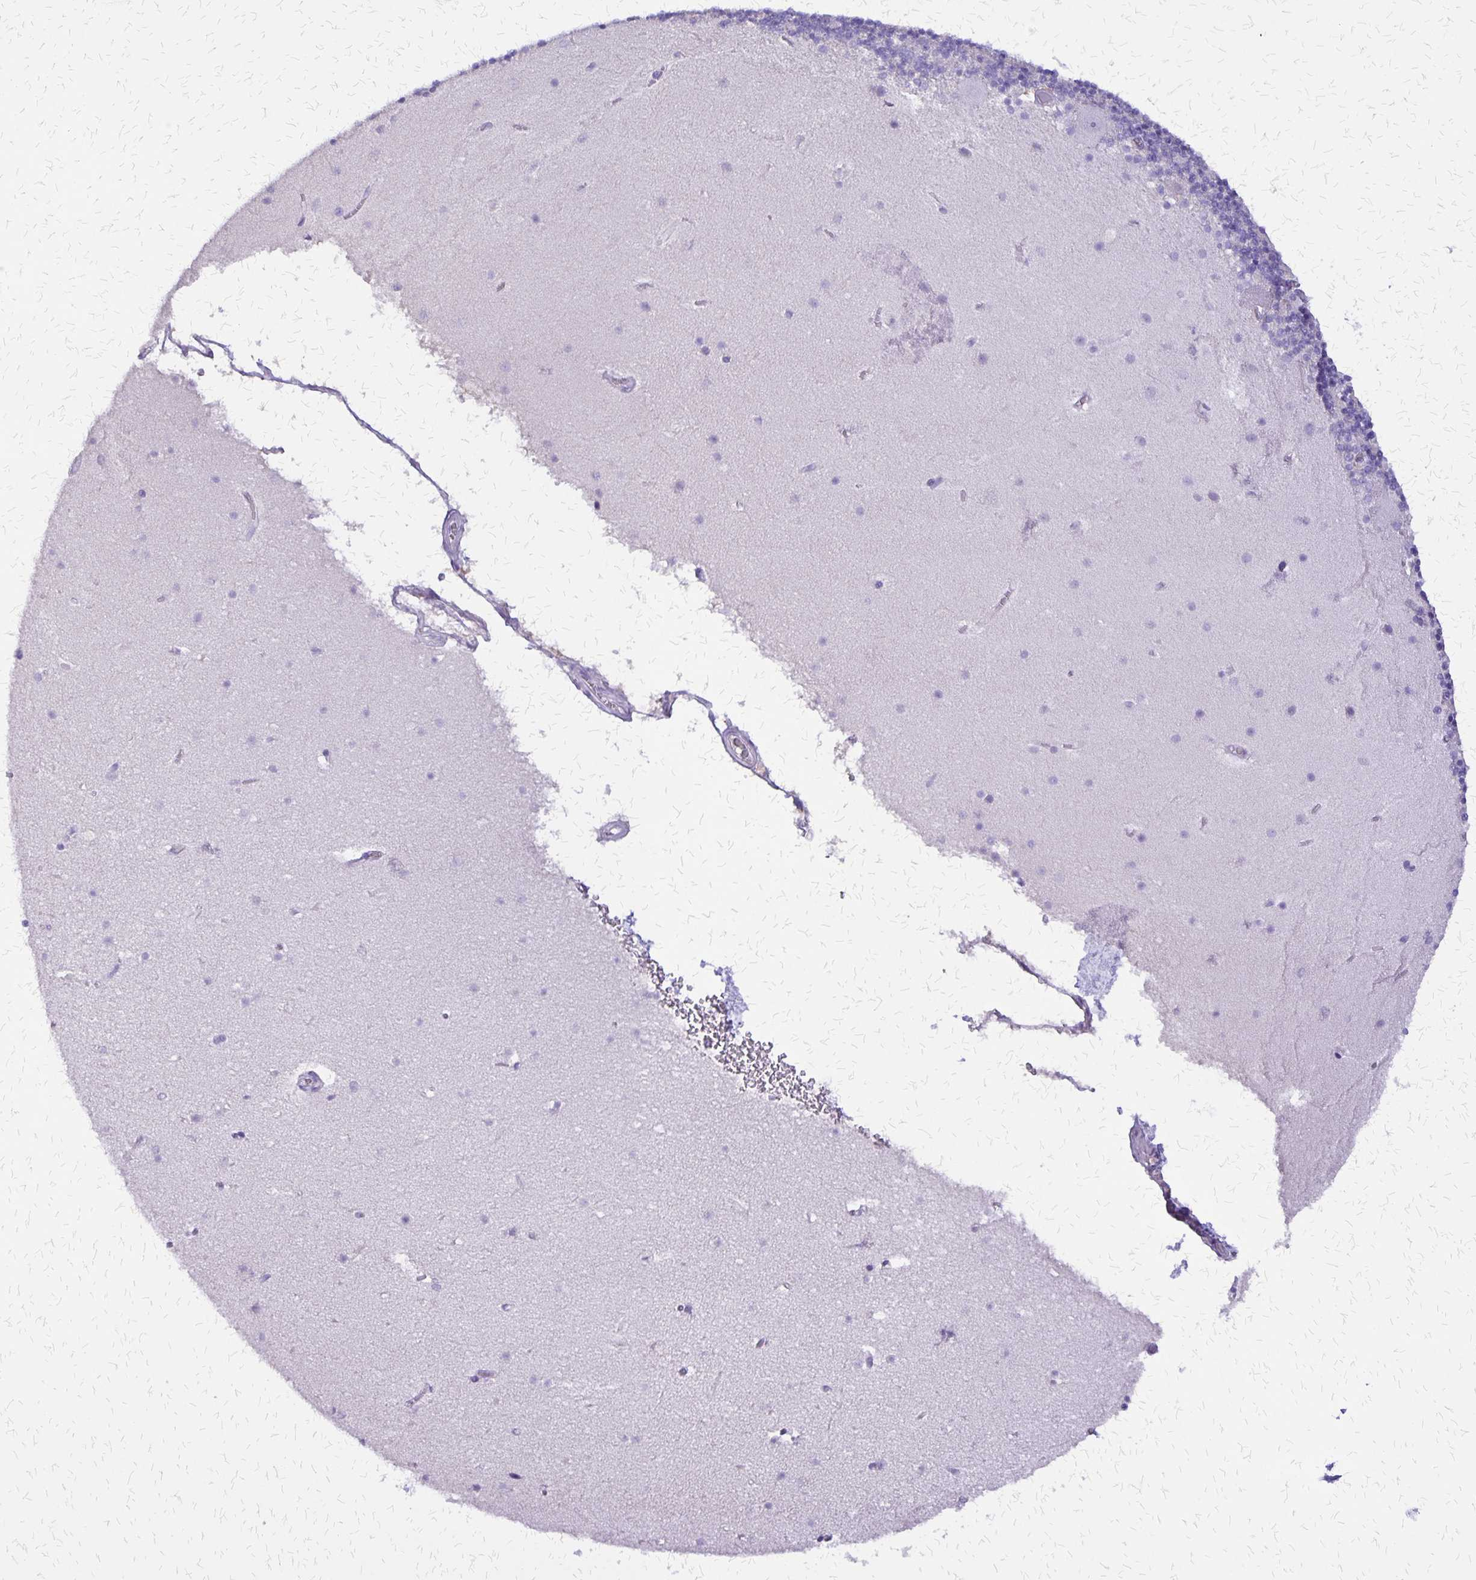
{"staining": {"intensity": "negative", "quantity": "none", "location": "none"}, "tissue": "cerebellum", "cell_type": "Cells in granular layer", "image_type": "normal", "snomed": [{"axis": "morphology", "description": "Normal tissue, NOS"}, {"axis": "topography", "description": "Cerebellum"}], "caption": "Benign cerebellum was stained to show a protein in brown. There is no significant expression in cells in granular layer.", "gene": "SI", "patient": {"sex": "male", "age": 70}}